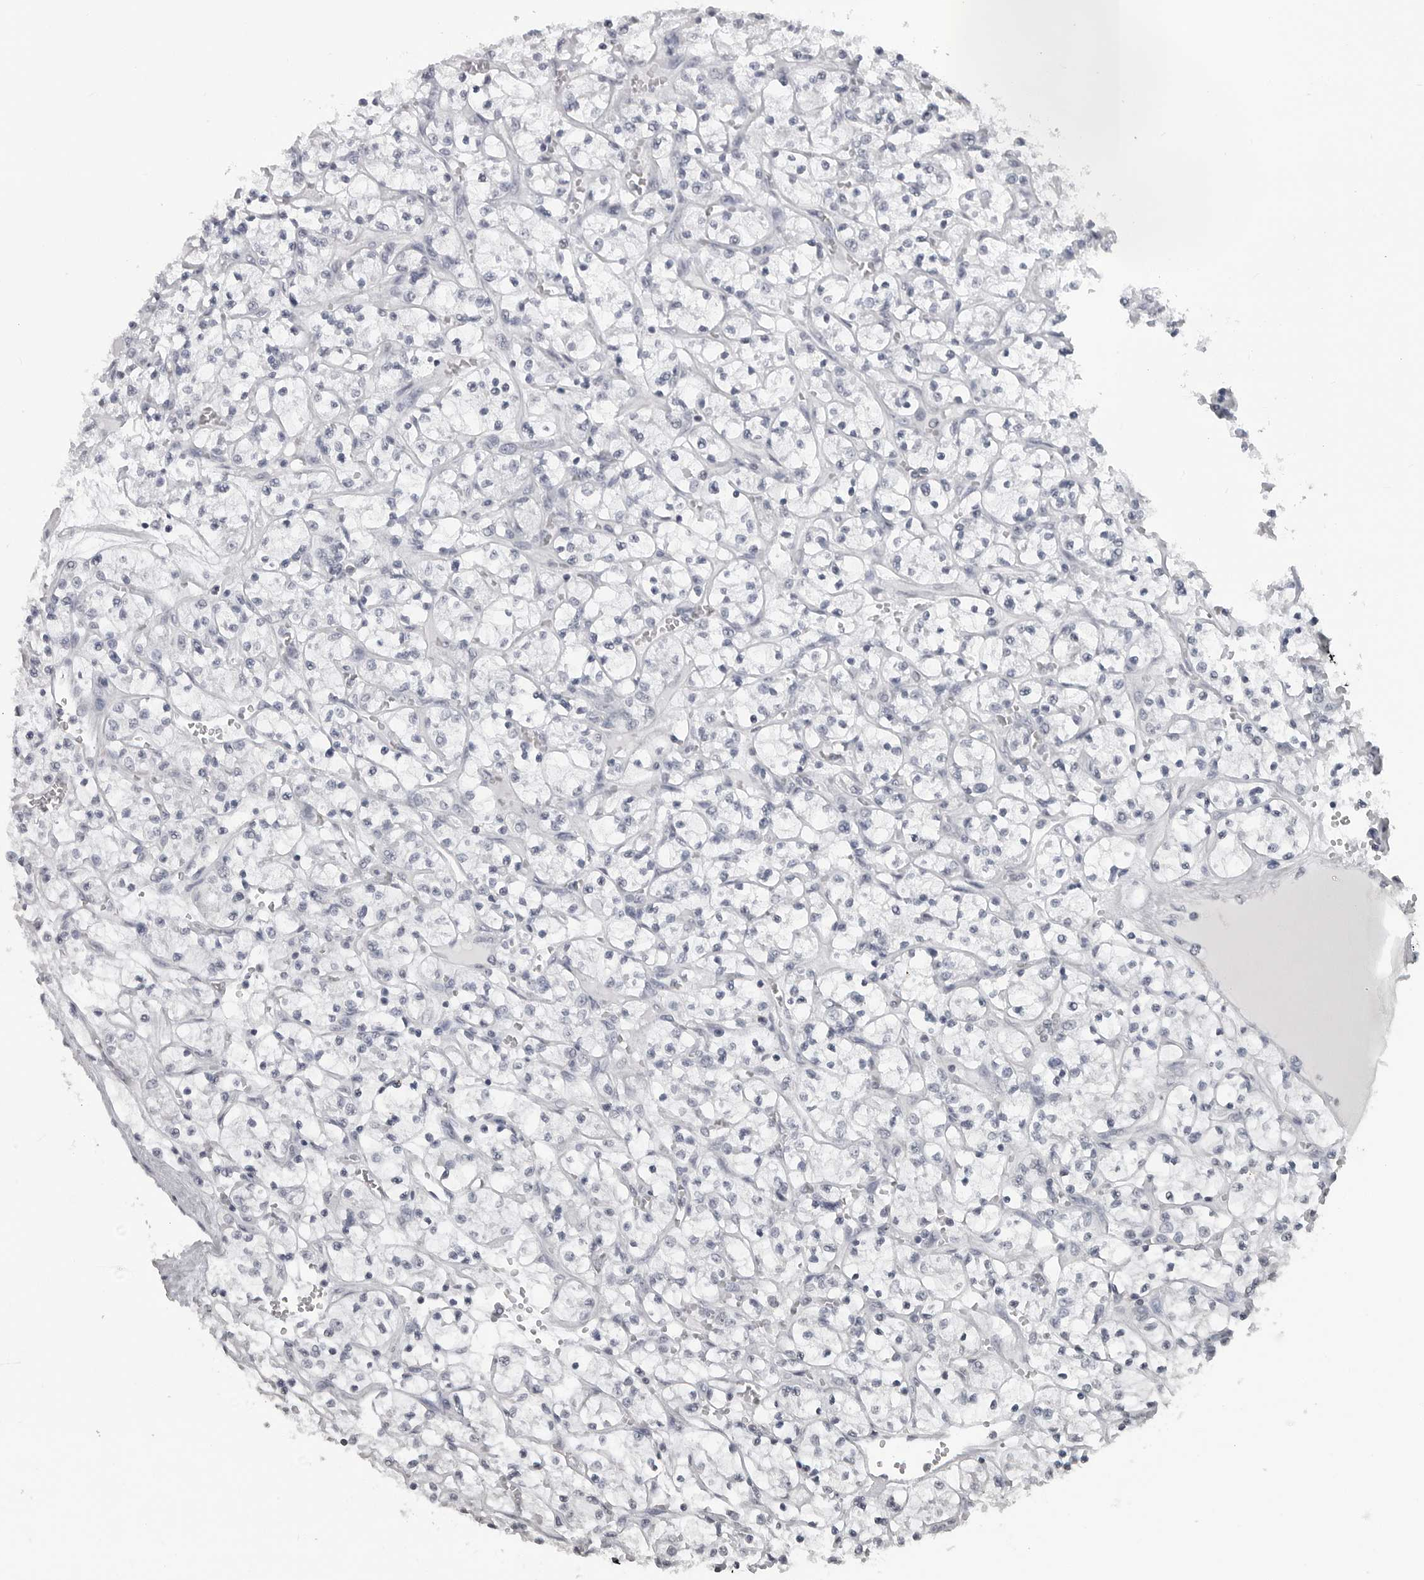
{"staining": {"intensity": "negative", "quantity": "none", "location": "none"}, "tissue": "renal cancer", "cell_type": "Tumor cells", "image_type": "cancer", "snomed": [{"axis": "morphology", "description": "Adenocarcinoma, NOS"}, {"axis": "topography", "description": "Kidney"}], "caption": "IHC photomicrograph of human renal cancer (adenocarcinoma) stained for a protein (brown), which shows no staining in tumor cells. (Stains: DAB (3,3'-diaminobenzidine) immunohistochemistry (IHC) with hematoxylin counter stain, Microscopy: brightfield microscopy at high magnification).", "gene": "DDX54", "patient": {"sex": "female", "age": 69}}